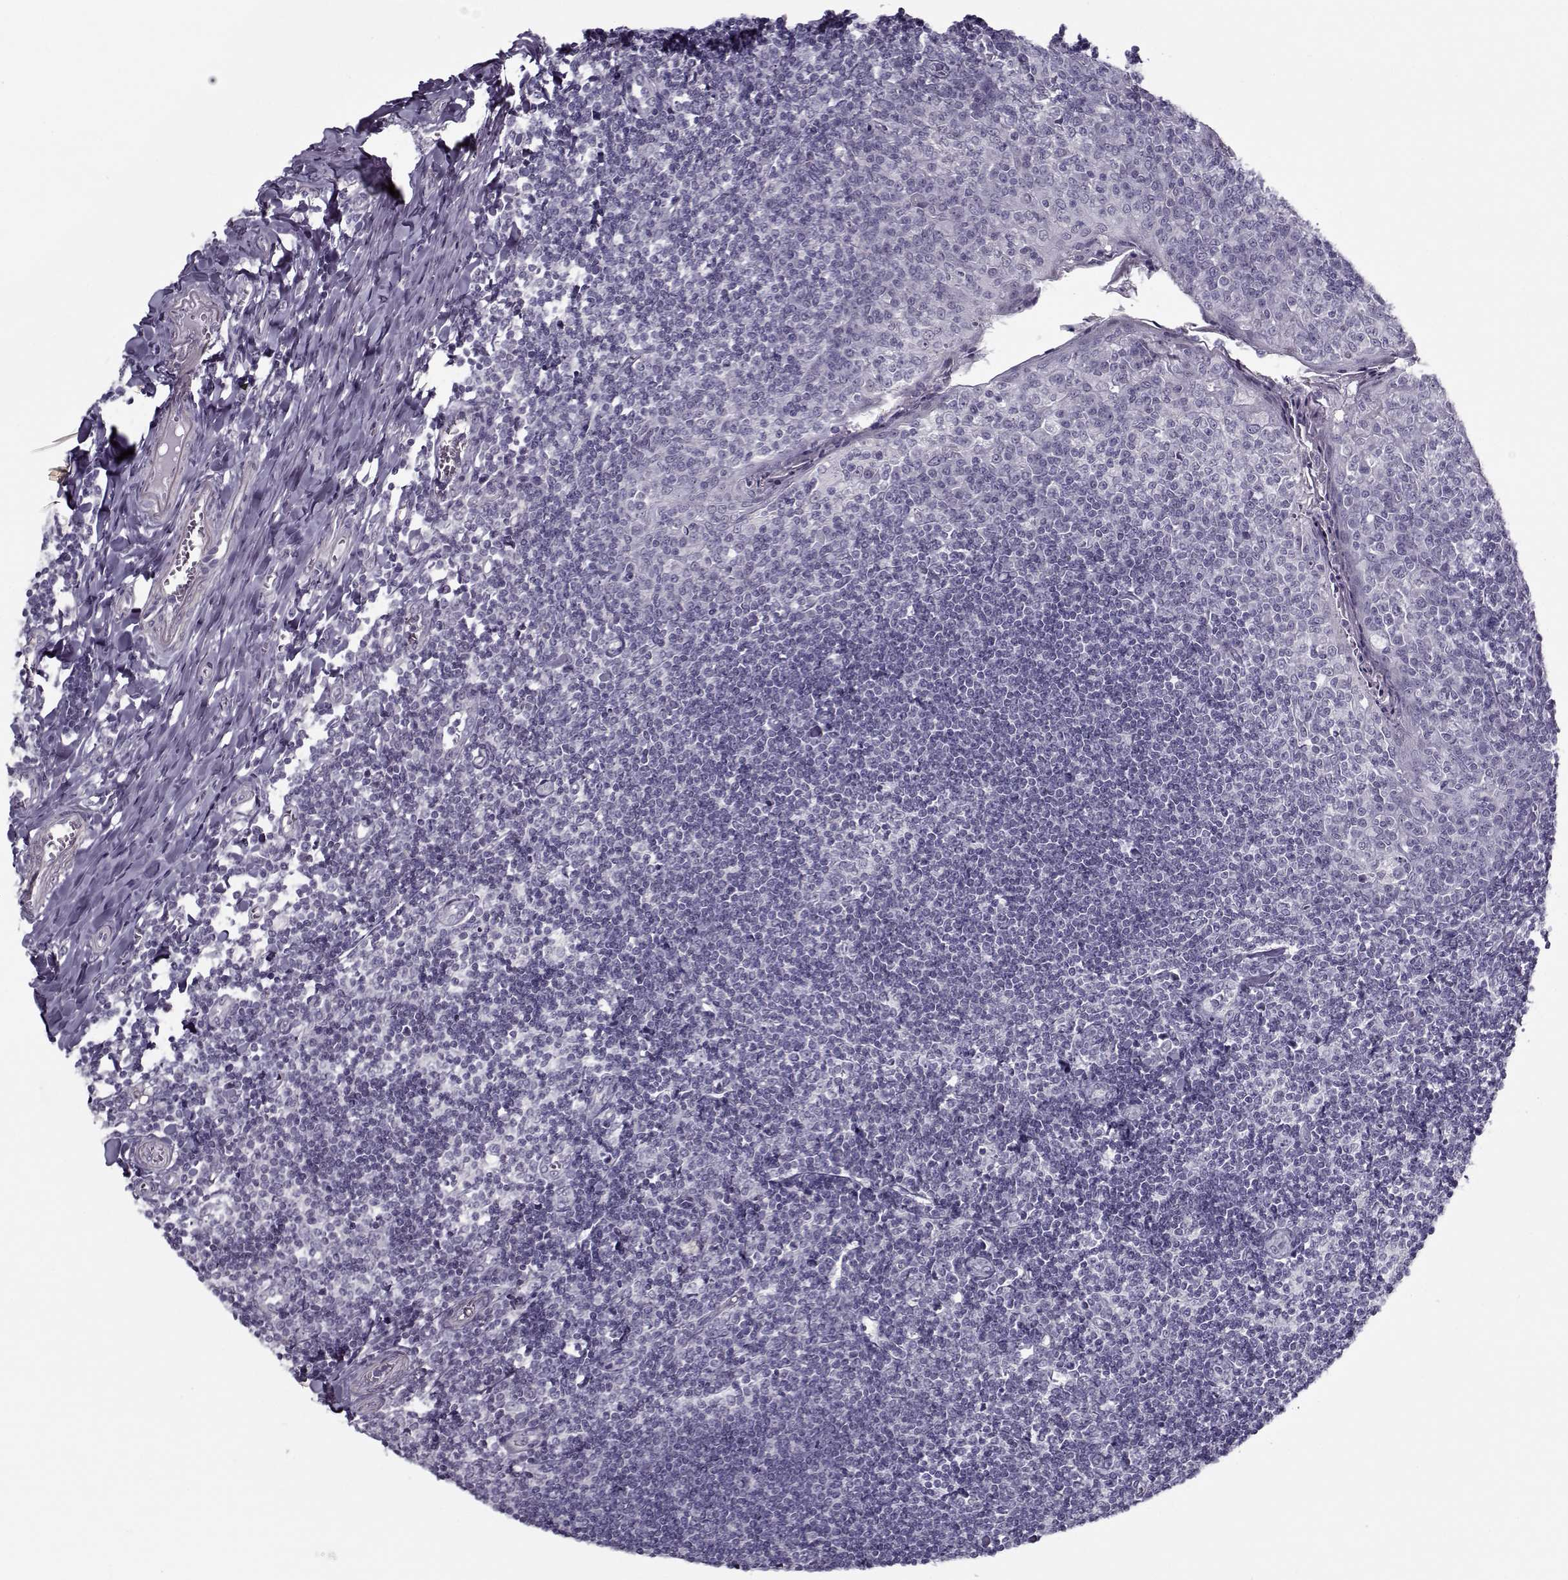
{"staining": {"intensity": "negative", "quantity": "none", "location": "none"}, "tissue": "tonsil", "cell_type": "Germinal center cells", "image_type": "normal", "snomed": [{"axis": "morphology", "description": "Normal tissue, NOS"}, {"axis": "topography", "description": "Tonsil"}], "caption": "Image shows no protein positivity in germinal center cells of normal tonsil.", "gene": "CIBAR1", "patient": {"sex": "female", "age": 12}}